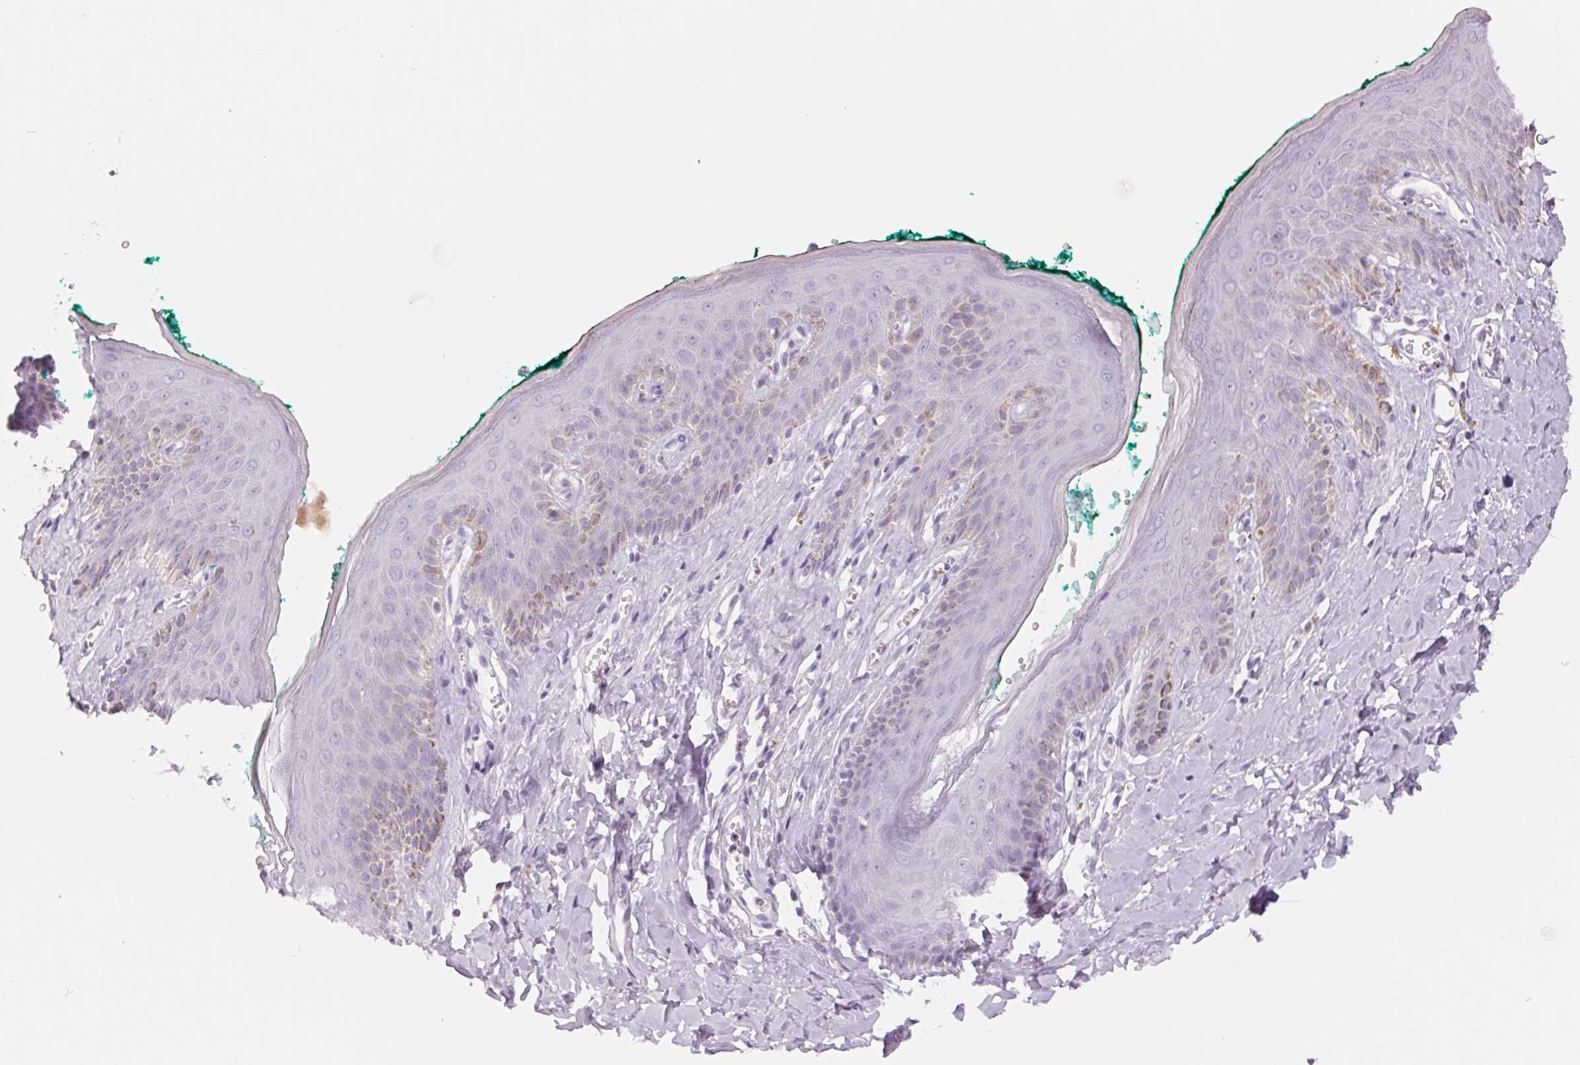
{"staining": {"intensity": "weak", "quantity": "<25%", "location": "cytoplasmic/membranous"}, "tissue": "skin", "cell_type": "Epidermal cells", "image_type": "normal", "snomed": [{"axis": "morphology", "description": "Normal tissue, NOS"}, {"axis": "topography", "description": "Vulva"}, {"axis": "topography", "description": "Peripheral nerve tissue"}], "caption": "The IHC micrograph has no significant staining in epidermal cells of skin. The staining is performed using DAB brown chromogen with nuclei counter-stained in using hematoxylin.", "gene": "GALNT7", "patient": {"sex": "female", "age": 66}}